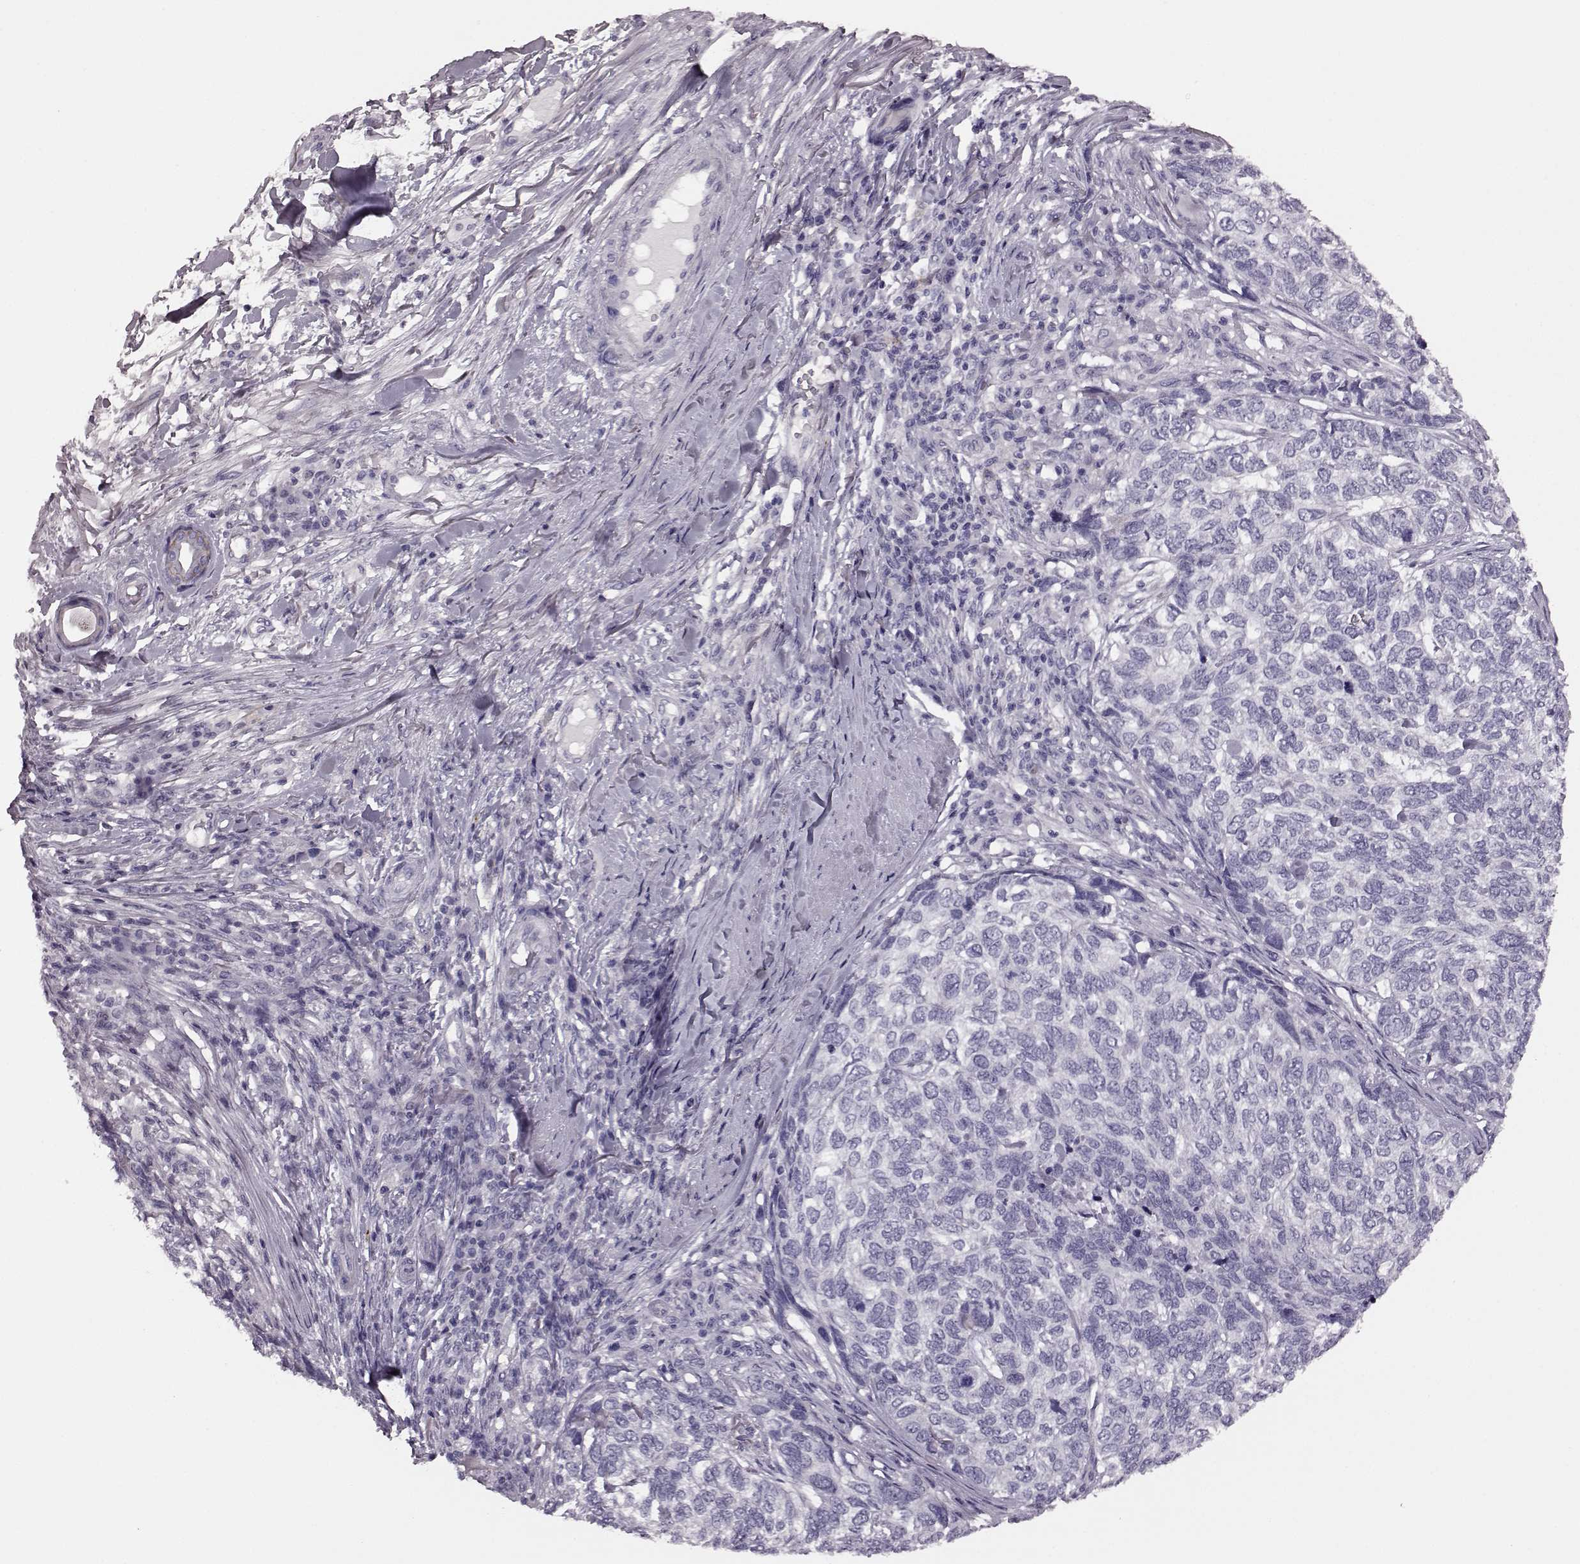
{"staining": {"intensity": "negative", "quantity": "none", "location": "none"}, "tissue": "skin cancer", "cell_type": "Tumor cells", "image_type": "cancer", "snomed": [{"axis": "morphology", "description": "Basal cell carcinoma"}, {"axis": "topography", "description": "Skin"}], "caption": "Immunohistochemistry histopathology image of neoplastic tissue: human basal cell carcinoma (skin) stained with DAB exhibits no significant protein staining in tumor cells. (Stains: DAB immunohistochemistry with hematoxylin counter stain, Microscopy: brightfield microscopy at high magnification).", "gene": "SNTG1", "patient": {"sex": "female", "age": 65}}